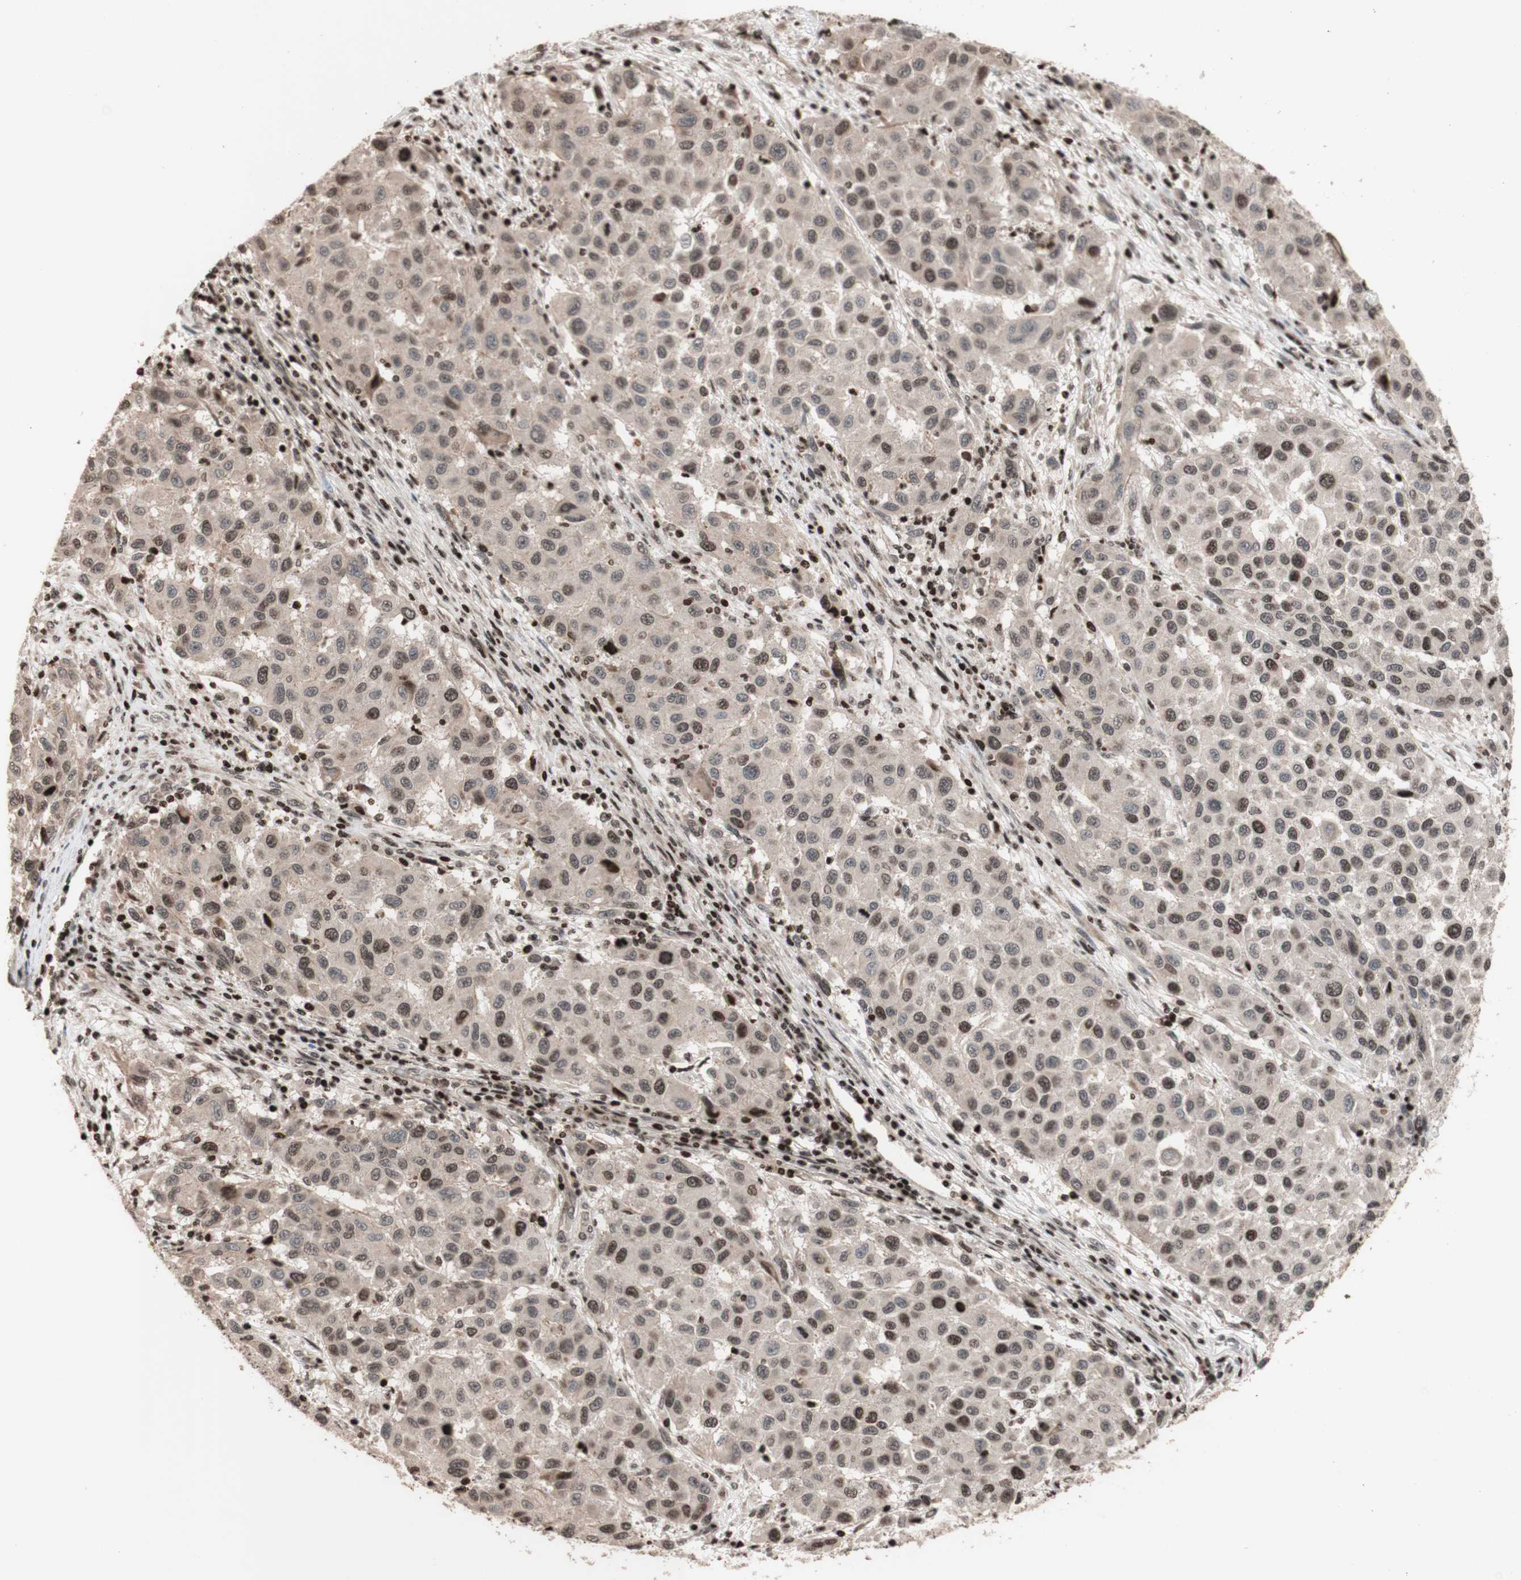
{"staining": {"intensity": "weak", "quantity": "<25%", "location": "nuclear"}, "tissue": "melanoma", "cell_type": "Tumor cells", "image_type": "cancer", "snomed": [{"axis": "morphology", "description": "Malignant melanoma, Metastatic site"}, {"axis": "topography", "description": "Lymph node"}], "caption": "Tumor cells show no significant protein positivity in malignant melanoma (metastatic site).", "gene": "POLA1", "patient": {"sex": "male", "age": 61}}